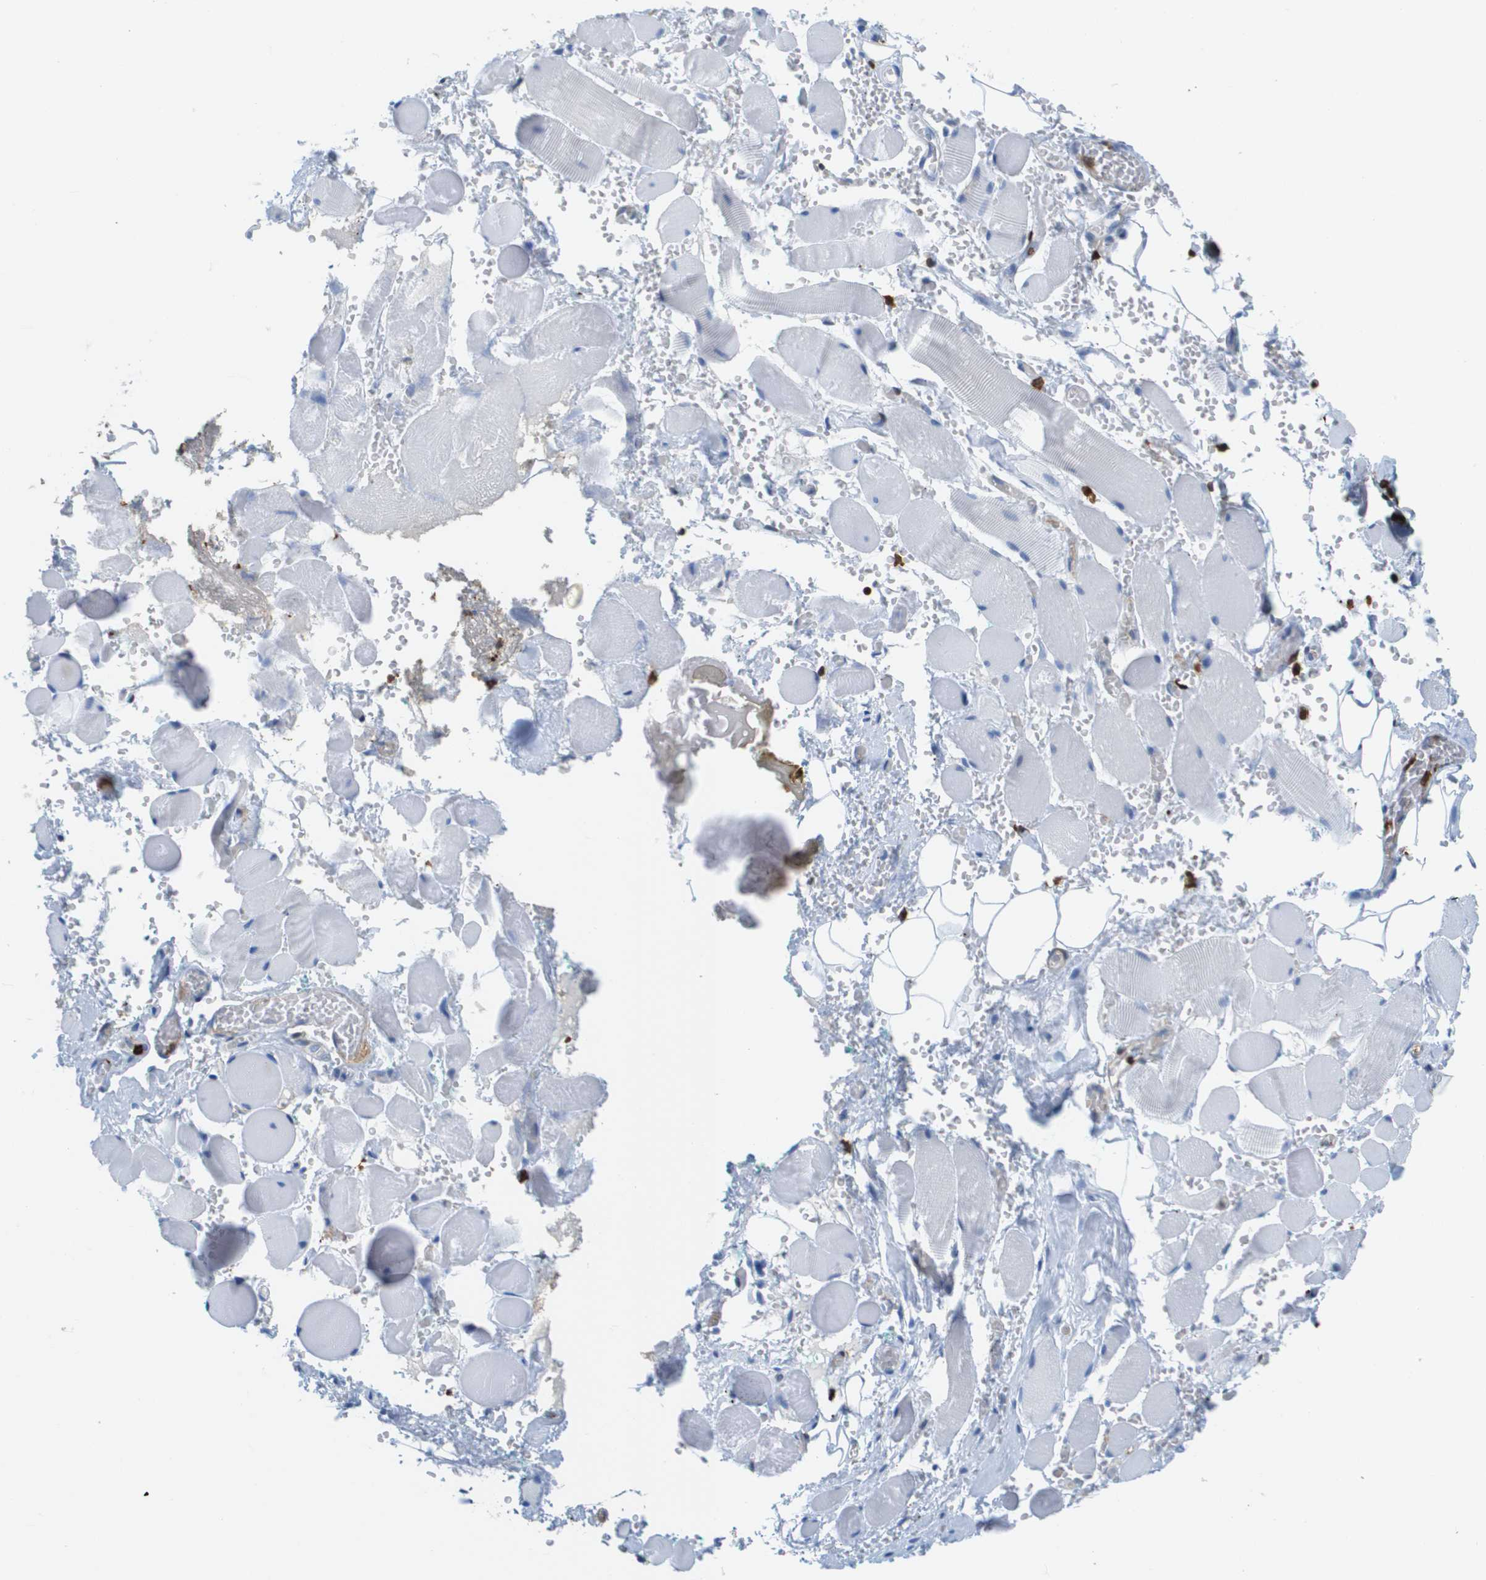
{"staining": {"intensity": "negative", "quantity": "none", "location": "none"}, "tissue": "adipose tissue", "cell_type": "Adipocytes", "image_type": "normal", "snomed": [{"axis": "morphology", "description": "Squamous cell carcinoma, NOS"}, {"axis": "topography", "description": "Oral tissue"}, {"axis": "topography", "description": "Head-Neck"}], "caption": "This is an immunohistochemistry (IHC) micrograph of normal adipose tissue. There is no staining in adipocytes.", "gene": "DOCK5", "patient": {"sex": "female", "age": 50}}